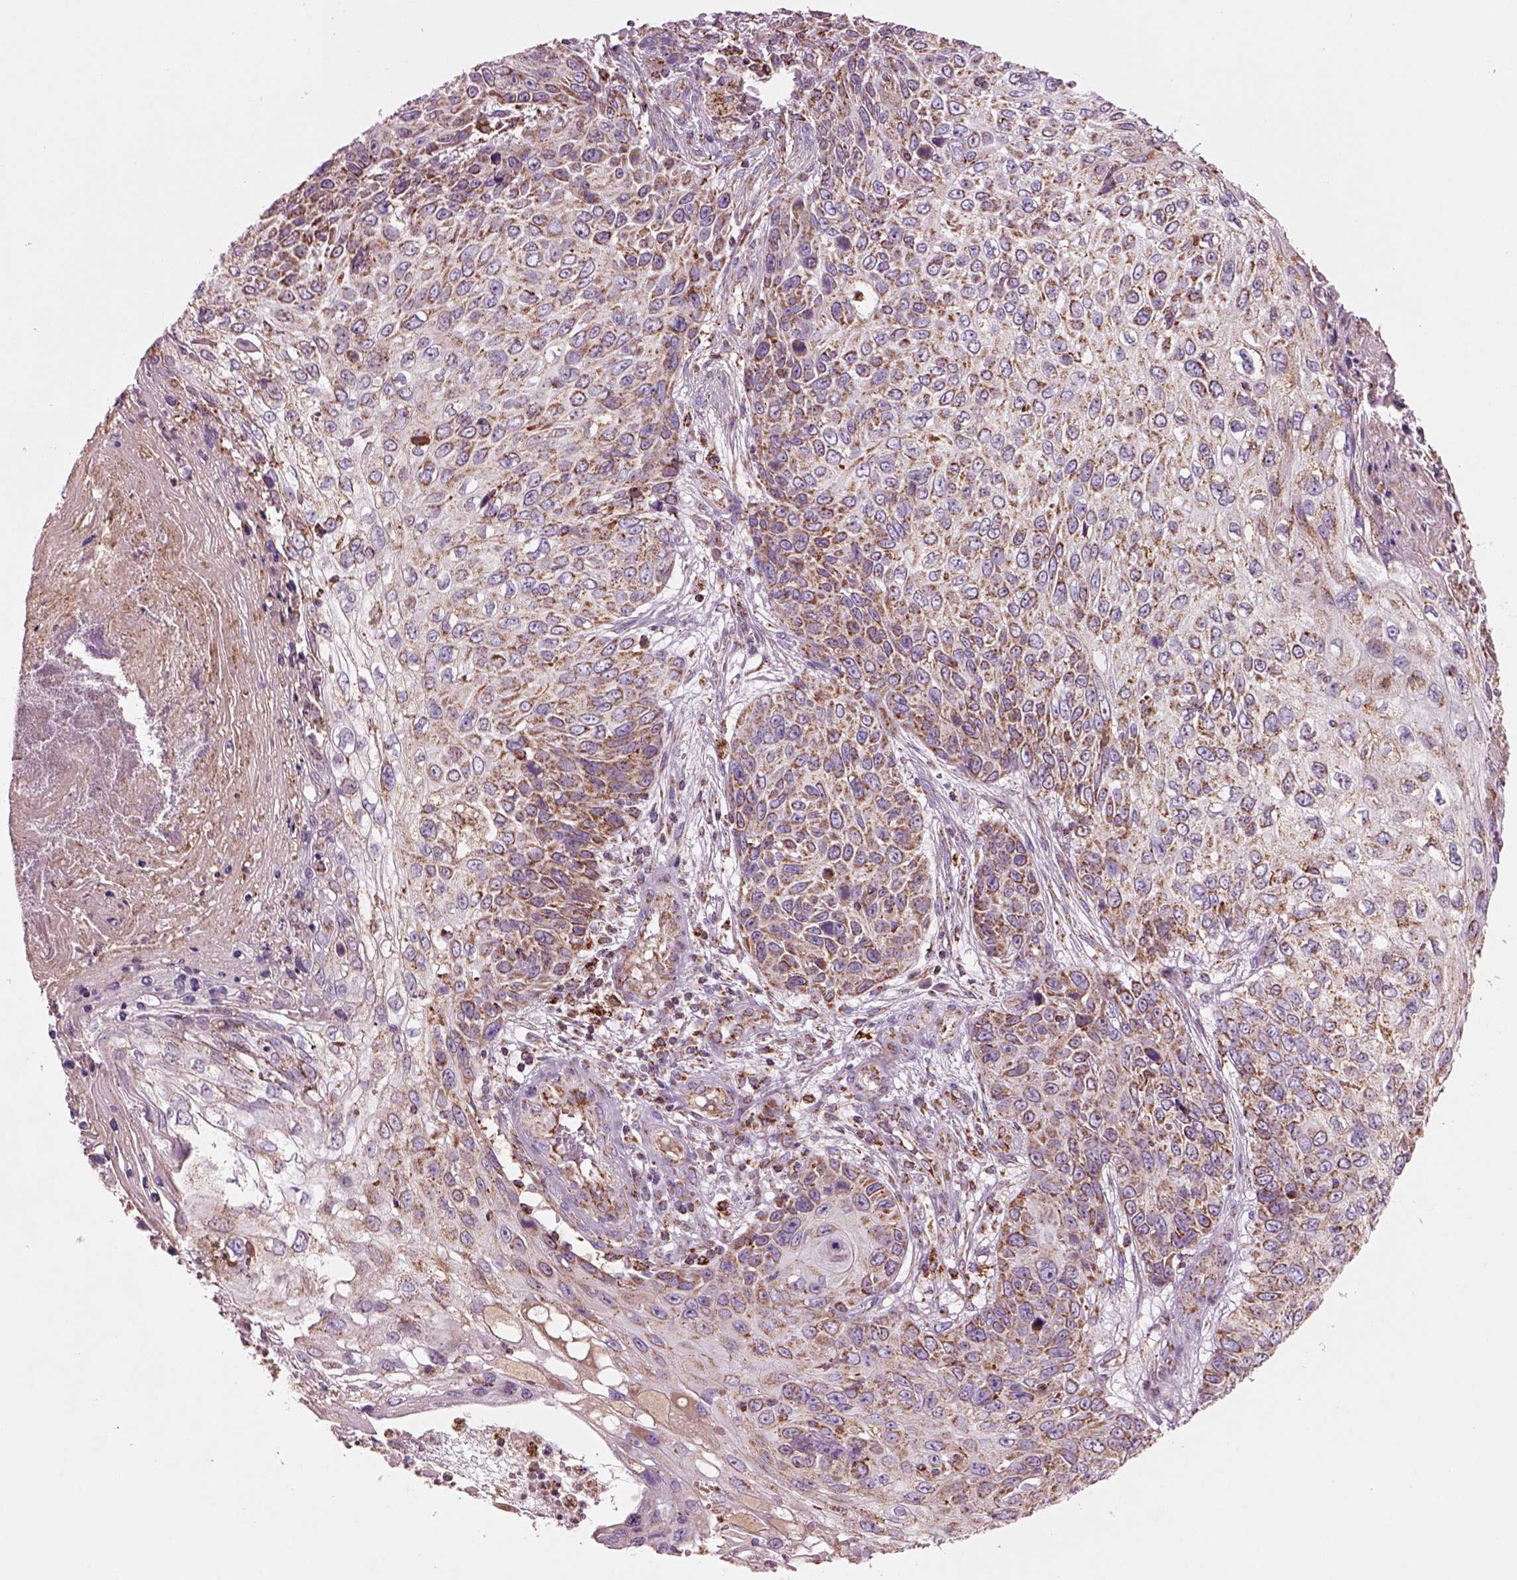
{"staining": {"intensity": "moderate", "quantity": ">75%", "location": "cytoplasmic/membranous"}, "tissue": "skin cancer", "cell_type": "Tumor cells", "image_type": "cancer", "snomed": [{"axis": "morphology", "description": "Squamous cell carcinoma, NOS"}, {"axis": "topography", "description": "Skin"}], "caption": "Immunohistochemistry (IHC) image of skin cancer (squamous cell carcinoma) stained for a protein (brown), which demonstrates medium levels of moderate cytoplasmic/membranous expression in approximately >75% of tumor cells.", "gene": "SLC25A24", "patient": {"sex": "male", "age": 92}}